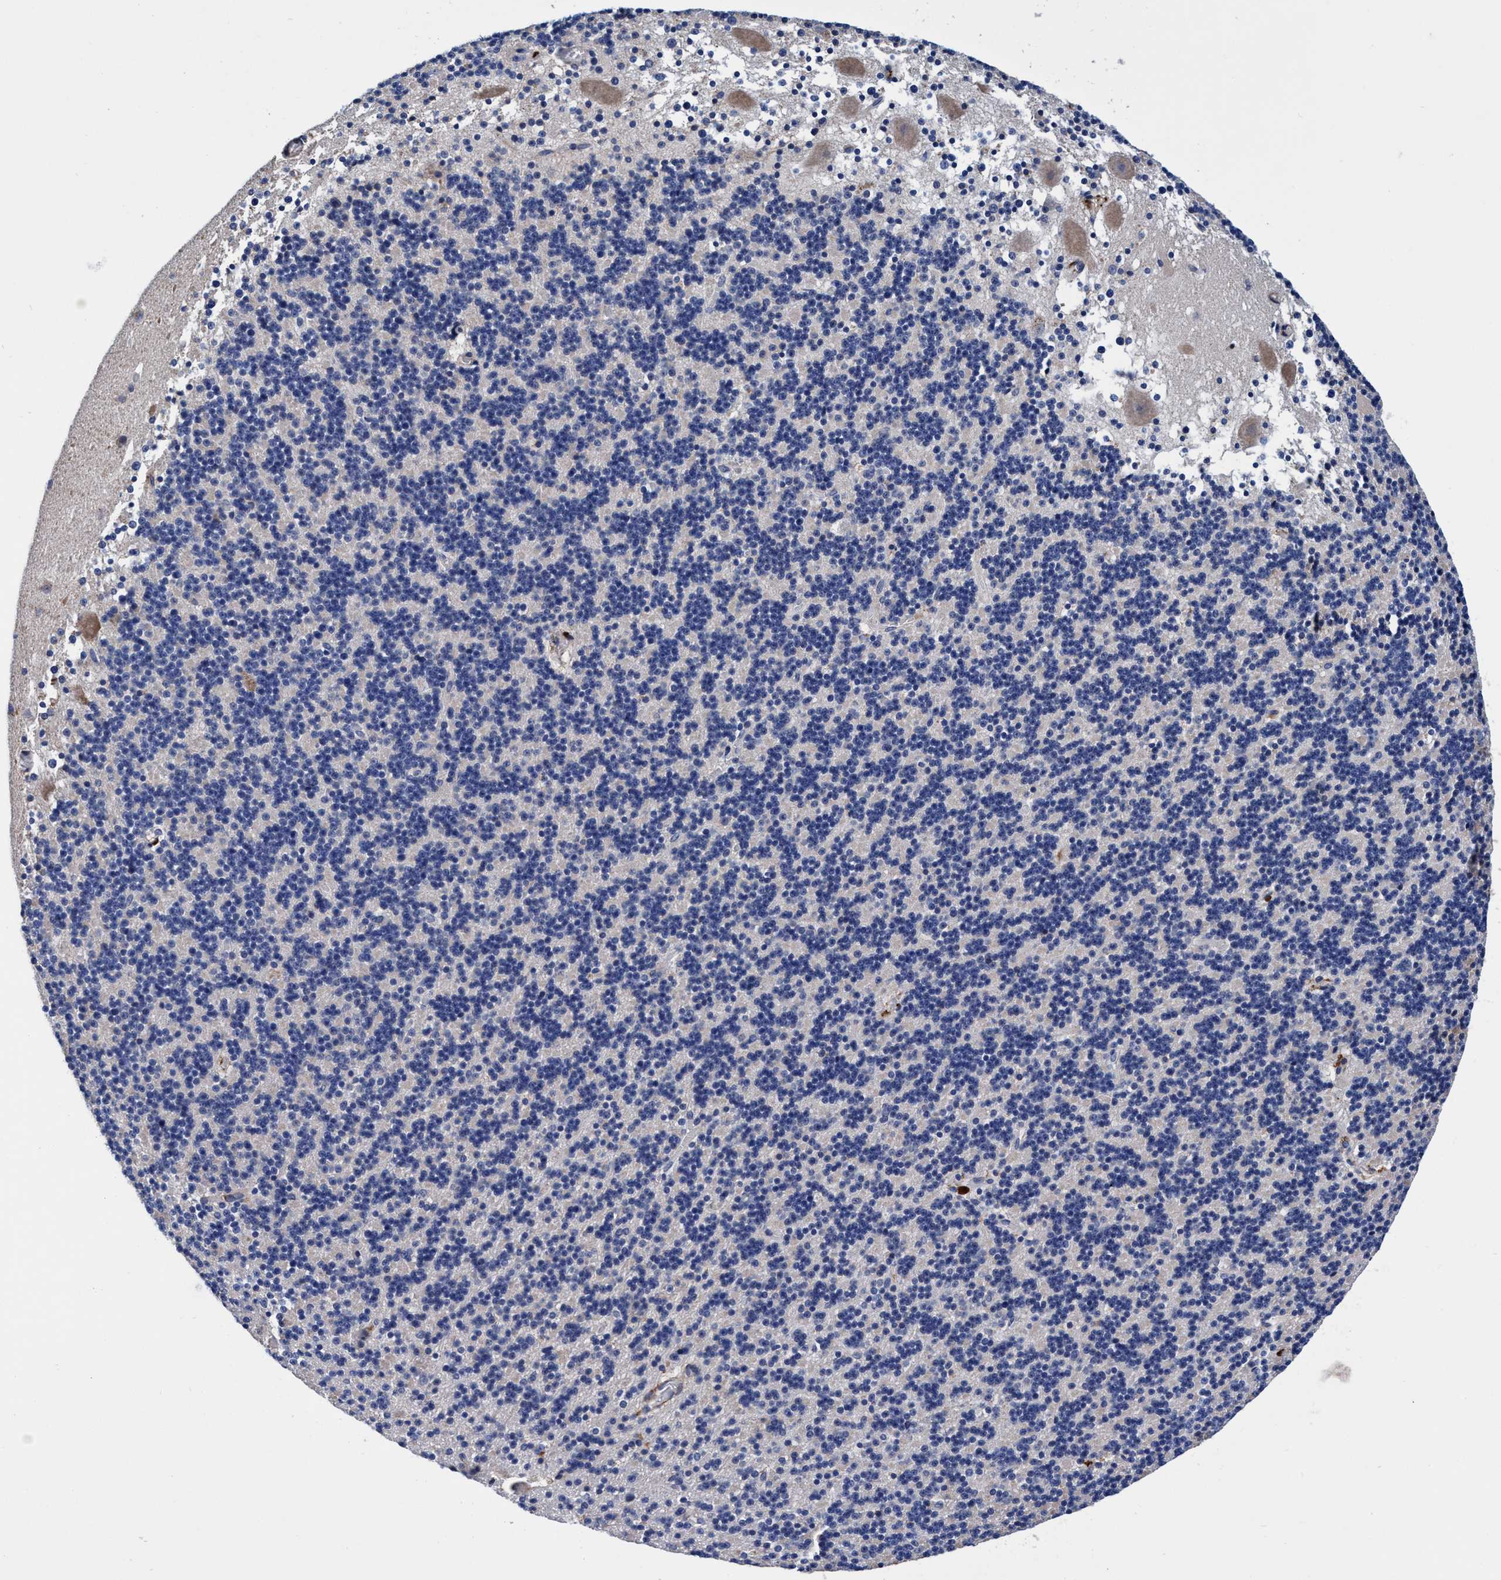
{"staining": {"intensity": "negative", "quantity": "none", "location": "none"}, "tissue": "cerebellum", "cell_type": "Cells in granular layer", "image_type": "normal", "snomed": [{"axis": "morphology", "description": "Normal tissue, NOS"}, {"axis": "topography", "description": "Cerebellum"}], "caption": "A high-resolution image shows immunohistochemistry staining of normal cerebellum, which exhibits no significant staining in cells in granular layer.", "gene": "RNF208", "patient": {"sex": "male", "age": 45}}